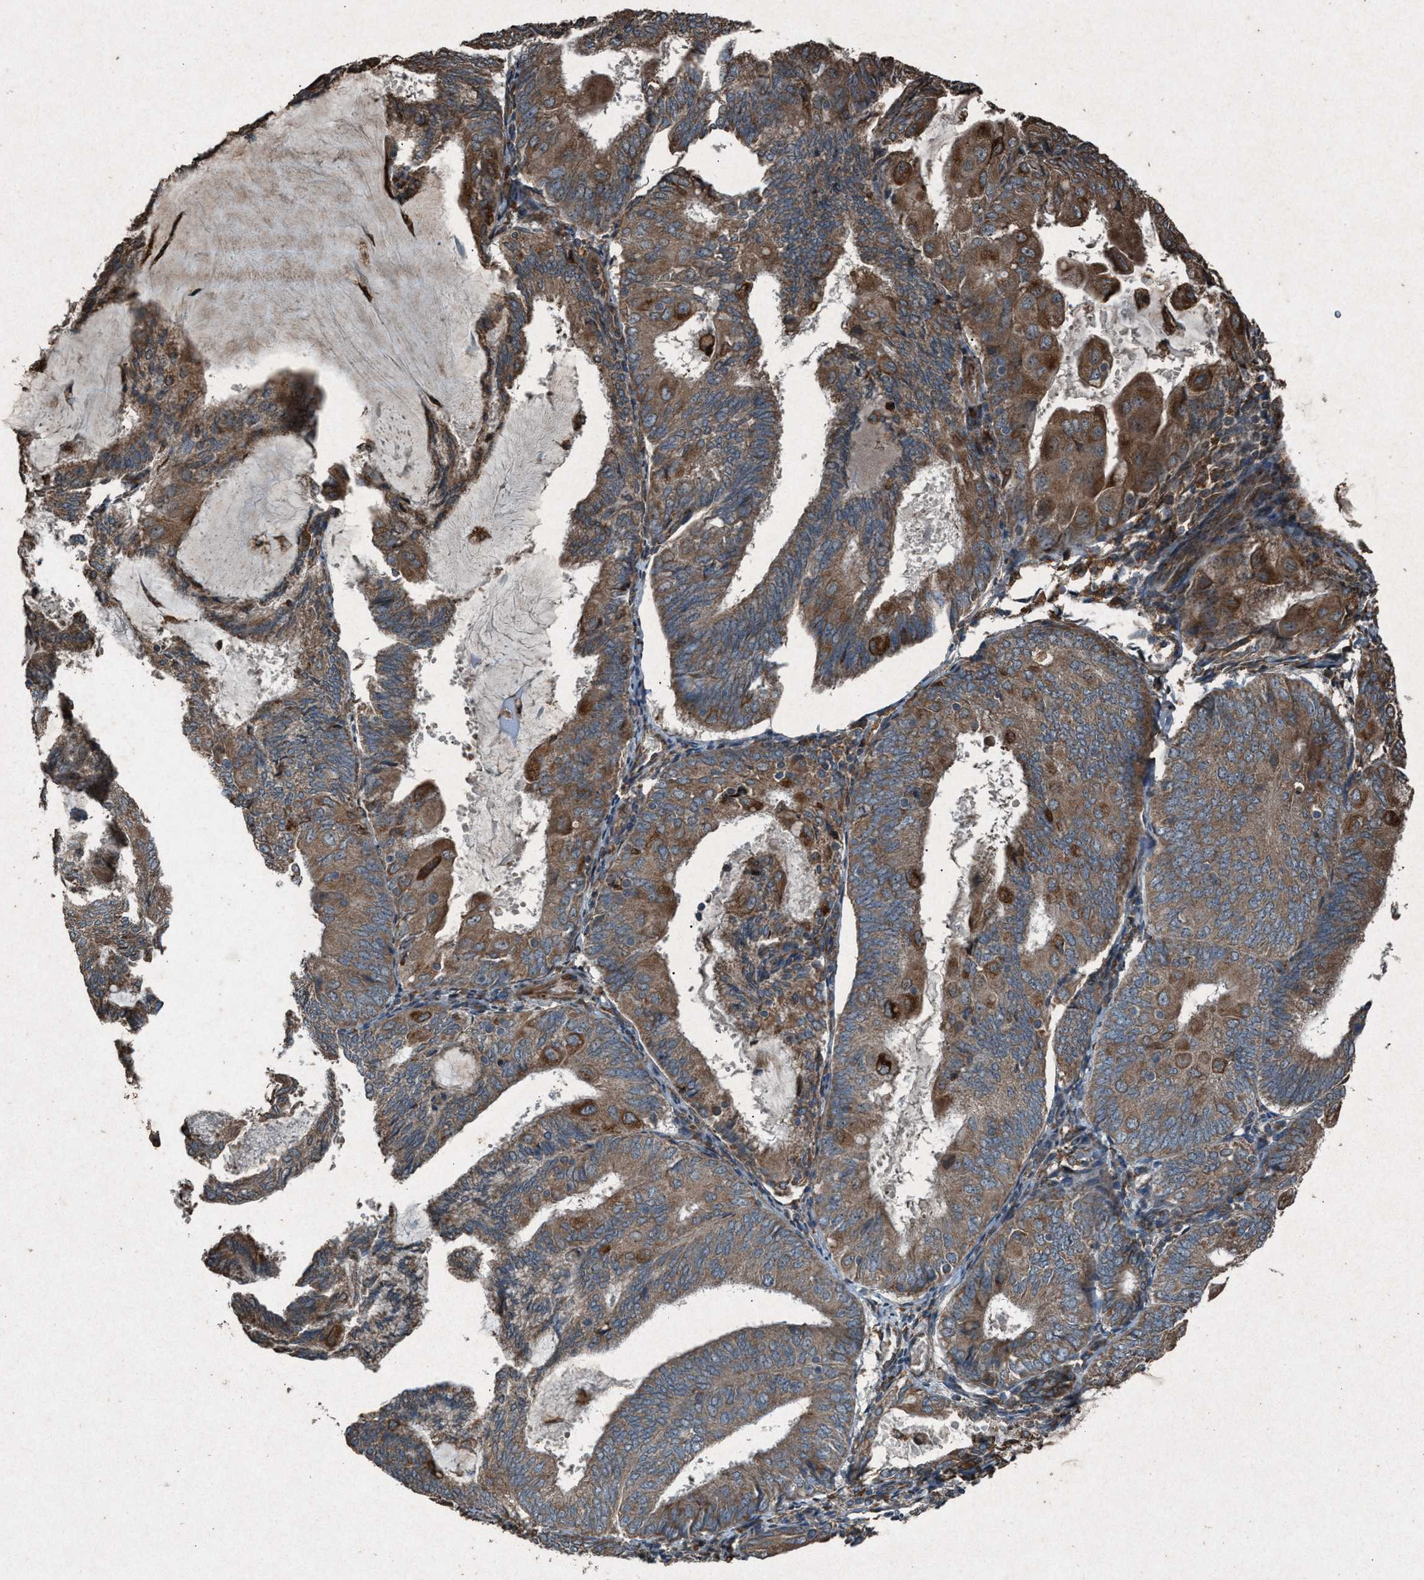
{"staining": {"intensity": "moderate", "quantity": ">75%", "location": "cytoplasmic/membranous"}, "tissue": "endometrial cancer", "cell_type": "Tumor cells", "image_type": "cancer", "snomed": [{"axis": "morphology", "description": "Adenocarcinoma, NOS"}, {"axis": "topography", "description": "Endometrium"}], "caption": "A high-resolution micrograph shows IHC staining of adenocarcinoma (endometrial), which exhibits moderate cytoplasmic/membranous positivity in approximately >75% of tumor cells.", "gene": "CALR", "patient": {"sex": "female", "age": 81}}